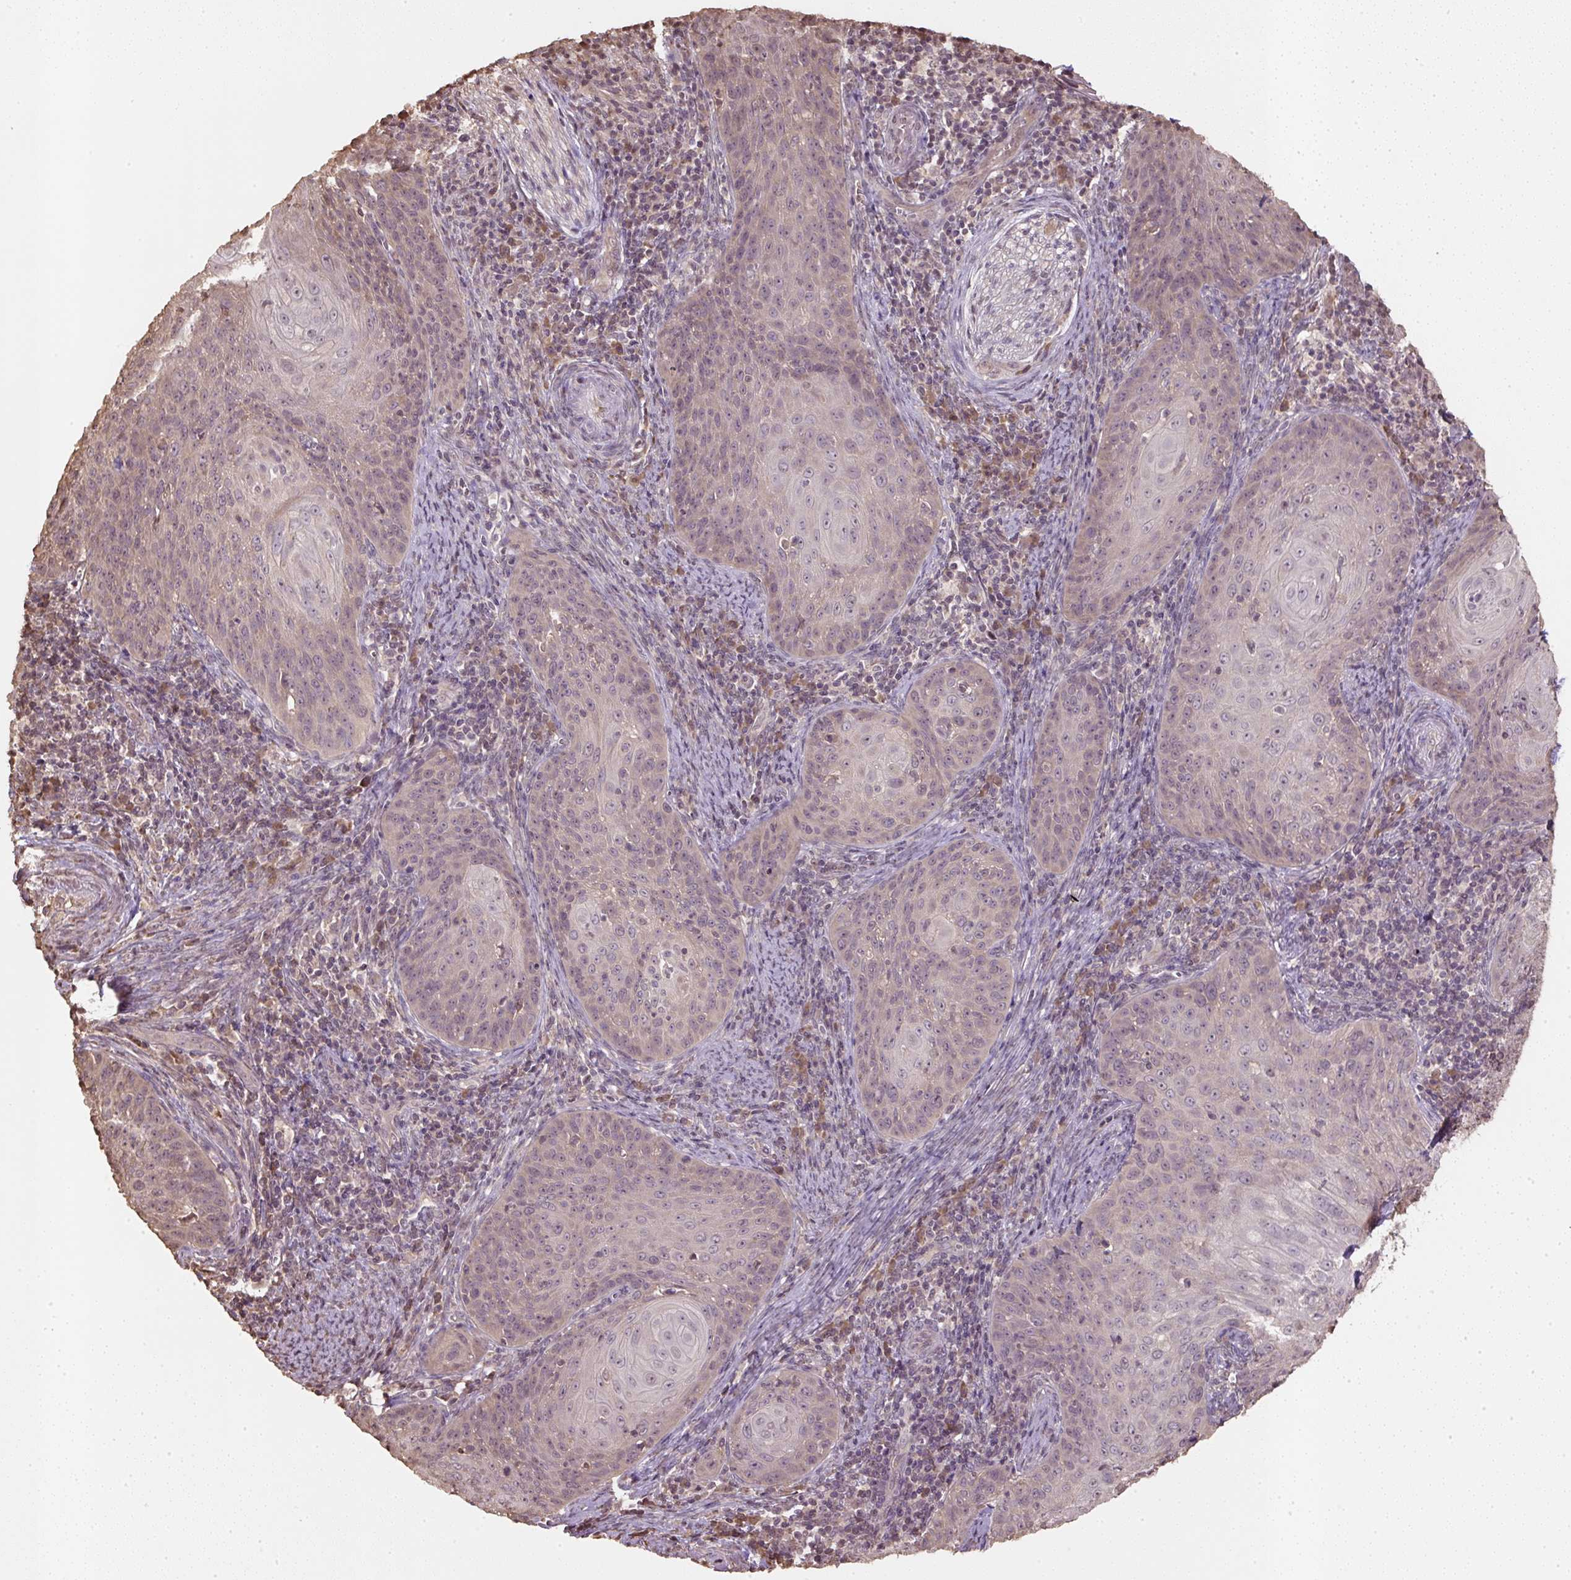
{"staining": {"intensity": "weak", "quantity": "25%-75%", "location": "cytoplasmic/membranous,nuclear"}, "tissue": "cervical cancer", "cell_type": "Tumor cells", "image_type": "cancer", "snomed": [{"axis": "morphology", "description": "Squamous cell carcinoma, NOS"}, {"axis": "topography", "description": "Cervix"}], "caption": "Immunohistochemistry staining of cervical squamous cell carcinoma, which reveals low levels of weak cytoplasmic/membranous and nuclear expression in about 25%-75% of tumor cells indicating weak cytoplasmic/membranous and nuclear protein positivity. The staining was performed using DAB (3,3'-diaminobenzidine) (brown) for protein detection and nuclei were counterstained in hematoxylin (blue).", "gene": "TMEM170B", "patient": {"sex": "female", "age": 30}}